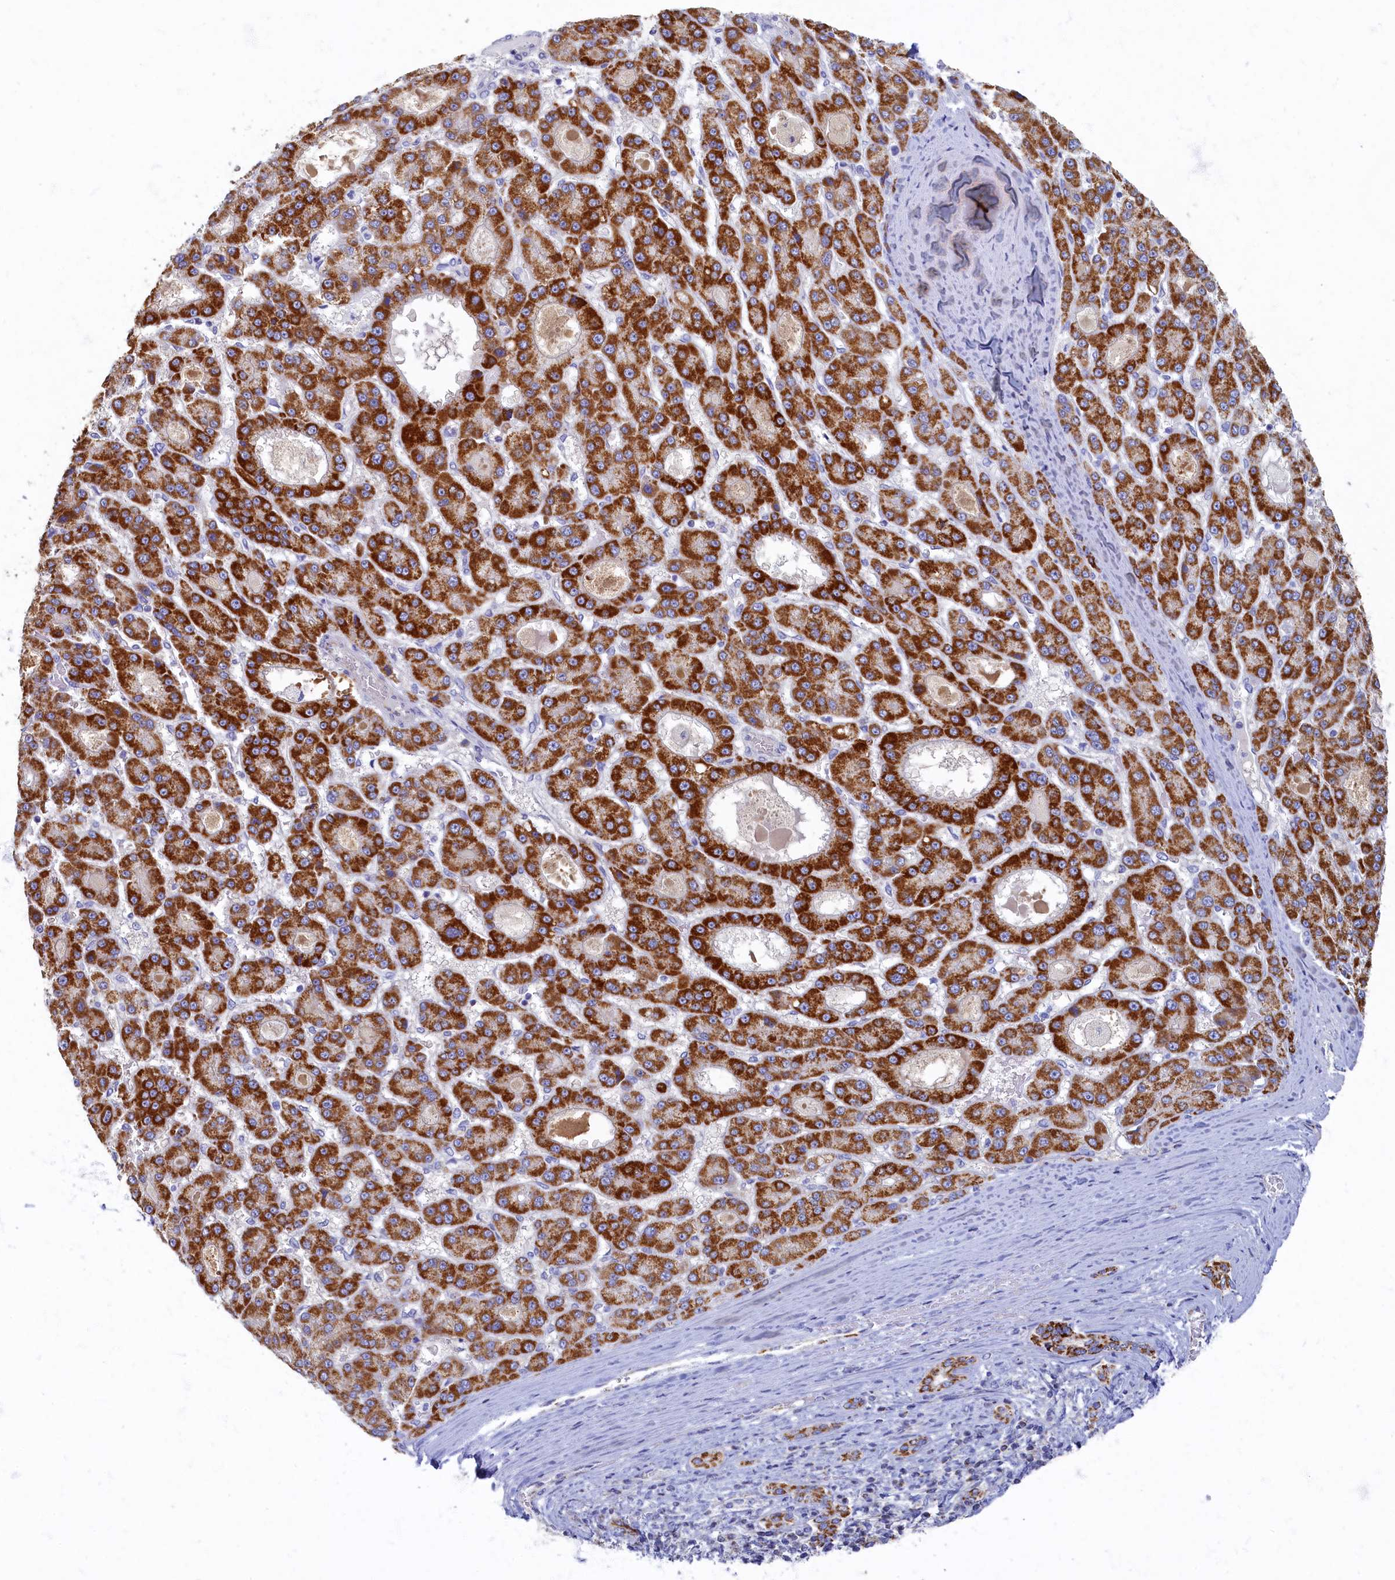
{"staining": {"intensity": "strong", "quantity": ">75%", "location": "cytoplasmic/membranous"}, "tissue": "liver cancer", "cell_type": "Tumor cells", "image_type": "cancer", "snomed": [{"axis": "morphology", "description": "Carcinoma, Hepatocellular, NOS"}, {"axis": "topography", "description": "Liver"}], "caption": "Immunohistochemistry (IHC) photomicrograph of liver cancer (hepatocellular carcinoma) stained for a protein (brown), which reveals high levels of strong cytoplasmic/membranous expression in about >75% of tumor cells.", "gene": "OCIAD2", "patient": {"sex": "male", "age": 70}}